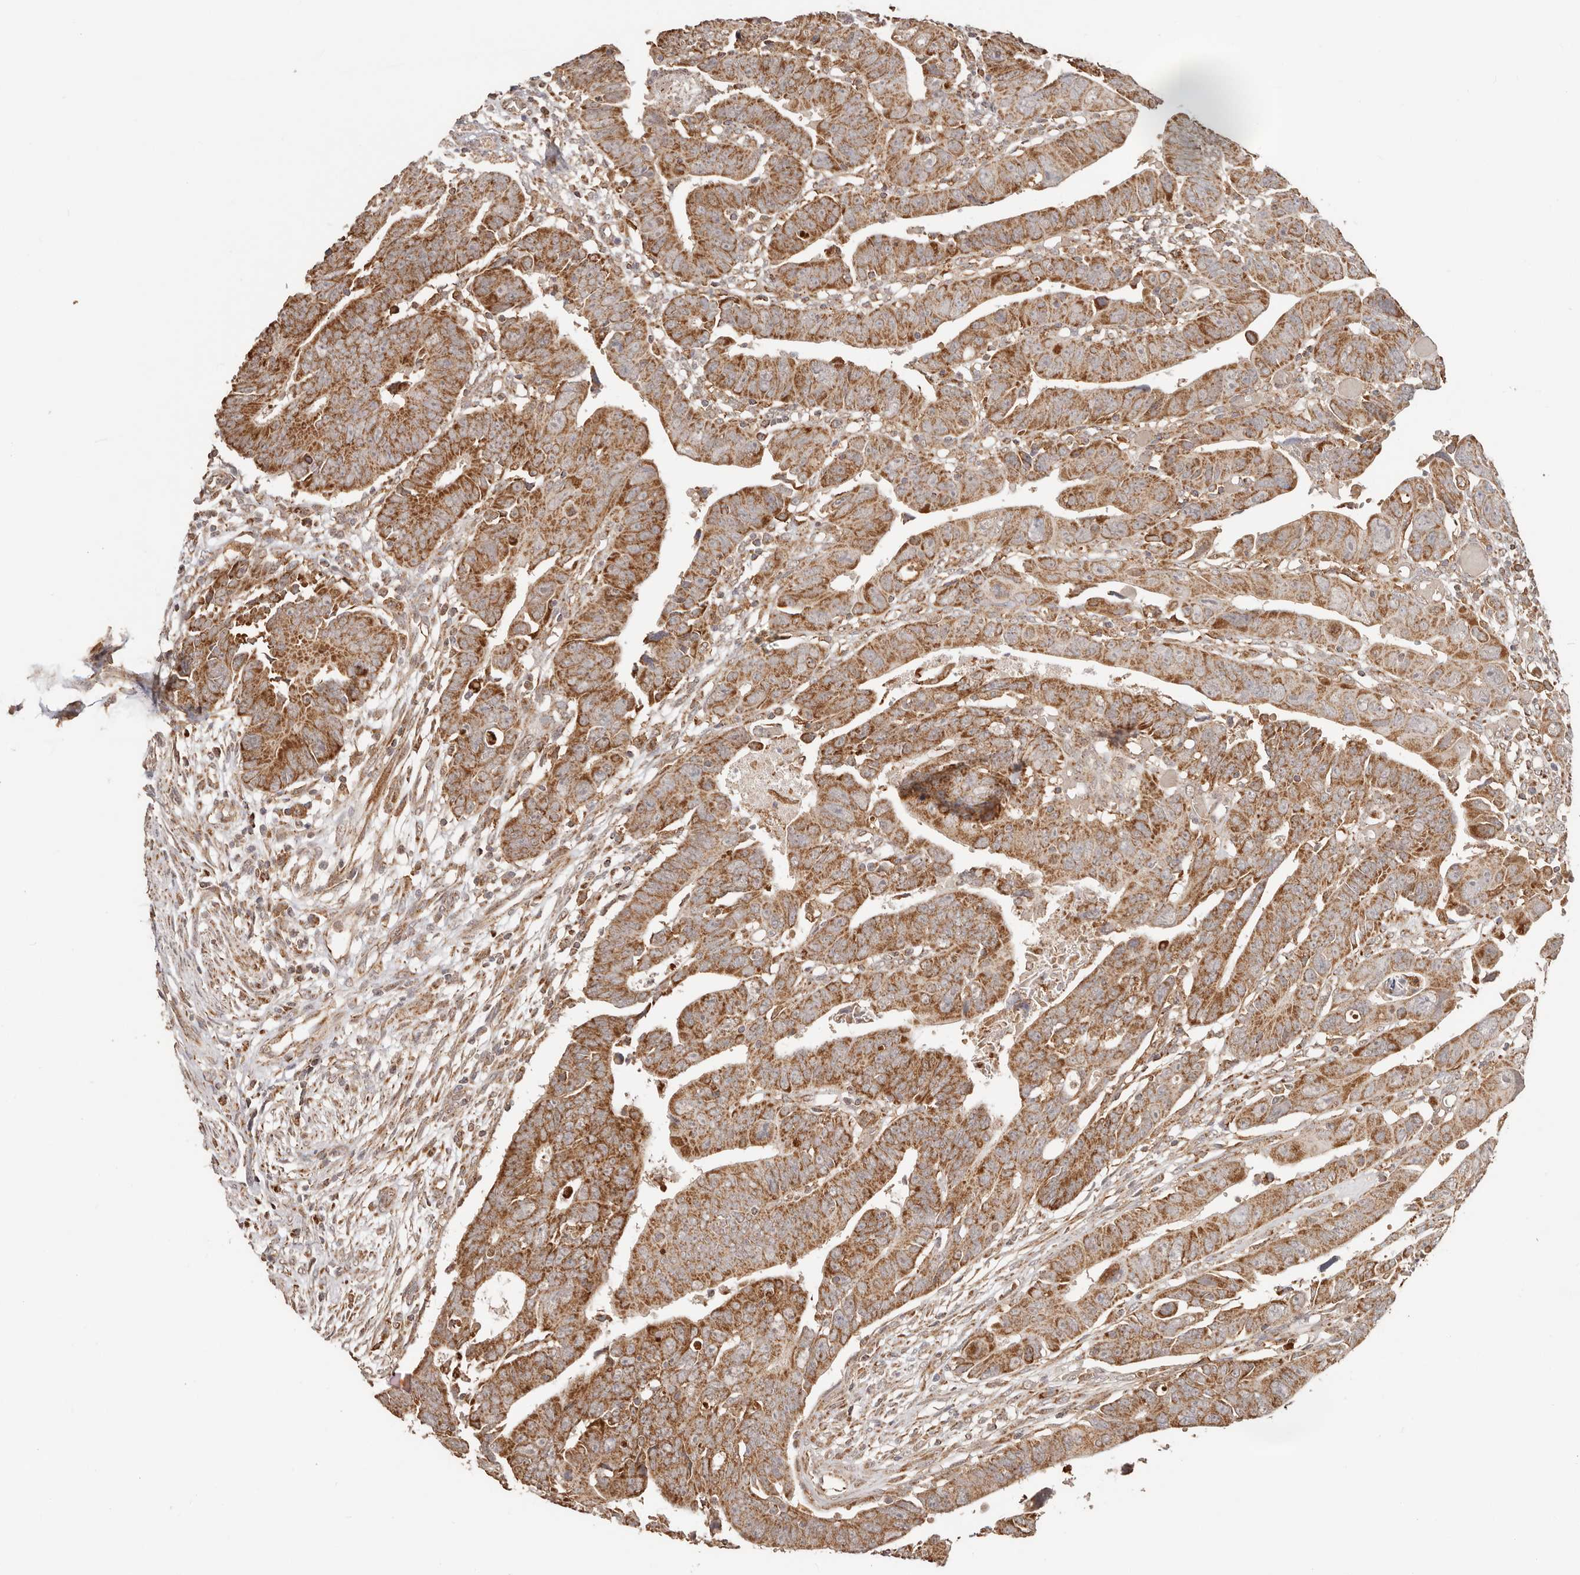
{"staining": {"intensity": "strong", "quantity": ">75%", "location": "cytoplasmic/membranous"}, "tissue": "colorectal cancer", "cell_type": "Tumor cells", "image_type": "cancer", "snomed": [{"axis": "morphology", "description": "Adenocarcinoma, NOS"}, {"axis": "topography", "description": "Rectum"}], "caption": "Immunohistochemistry photomicrograph of neoplastic tissue: human adenocarcinoma (colorectal) stained using immunohistochemistry (IHC) reveals high levels of strong protein expression localized specifically in the cytoplasmic/membranous of tumor cells, appearing as a cytoplasmic/membranous brown color.", "gene": "NDUFB11", "patient": {"sex": "female", "age": 65}}